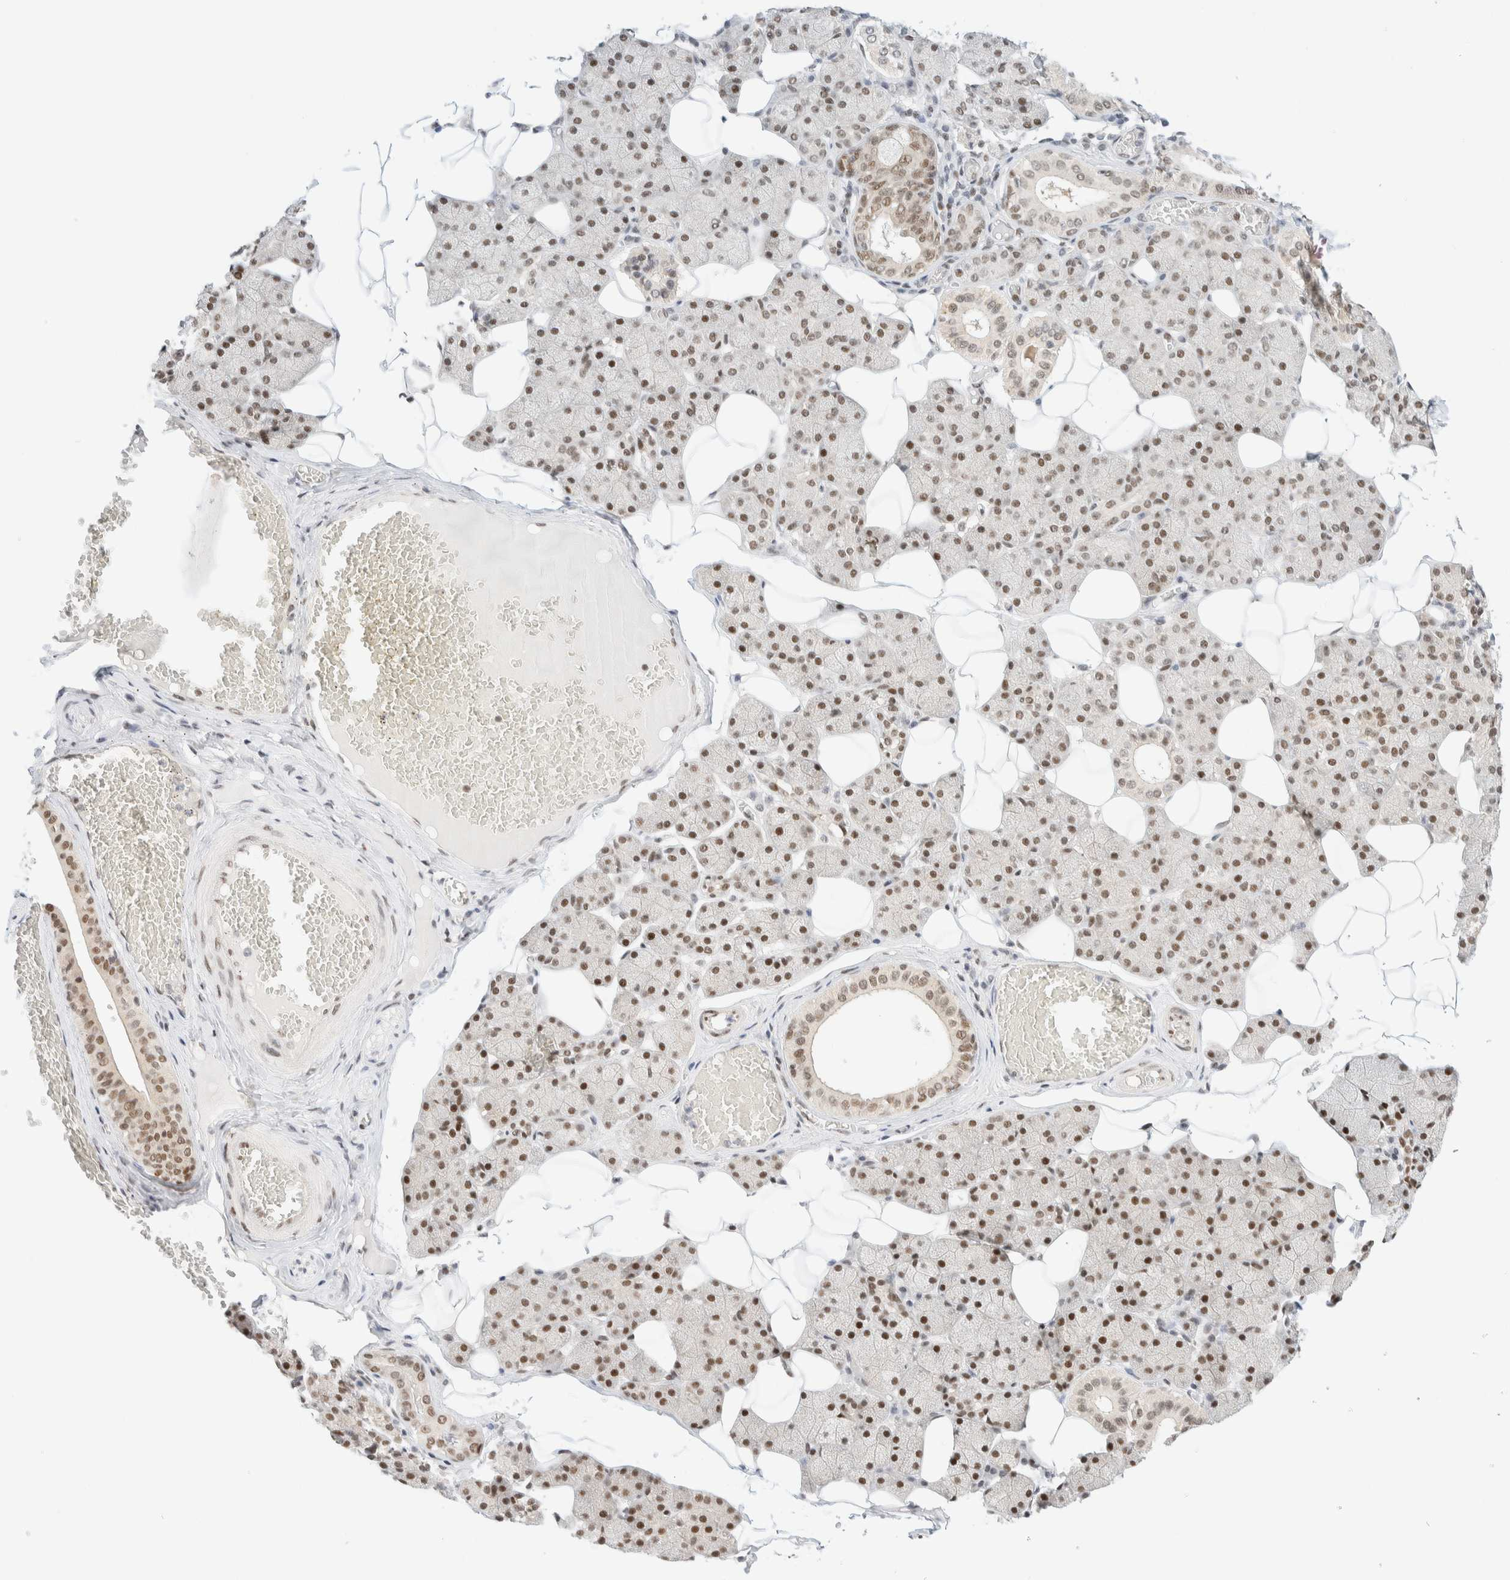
{"staining": {"intensity": "moderate", "quantity": "25%-75%", "location": "nuclear"}, "tissue": "salivary gland", "cell_type": "Glandular cells", "image_type": "normal", "snomed": [{"axis": "morphology", "description": "Normal tissue, NOS"}, {"axis": "topography", "description": "Salivary gland"}], "caption": "IHC photomicrograph of unremarkable salivary gland: salivary gland stained using immunohistochemistry (IHC) exhibits medium levels of moderate protein expression localized specifically in the nuclear of glandular cells, appearing as a nuclear brown color.", "gene": "PYGO2", "patient": {"sex": "female", "age": 33}}